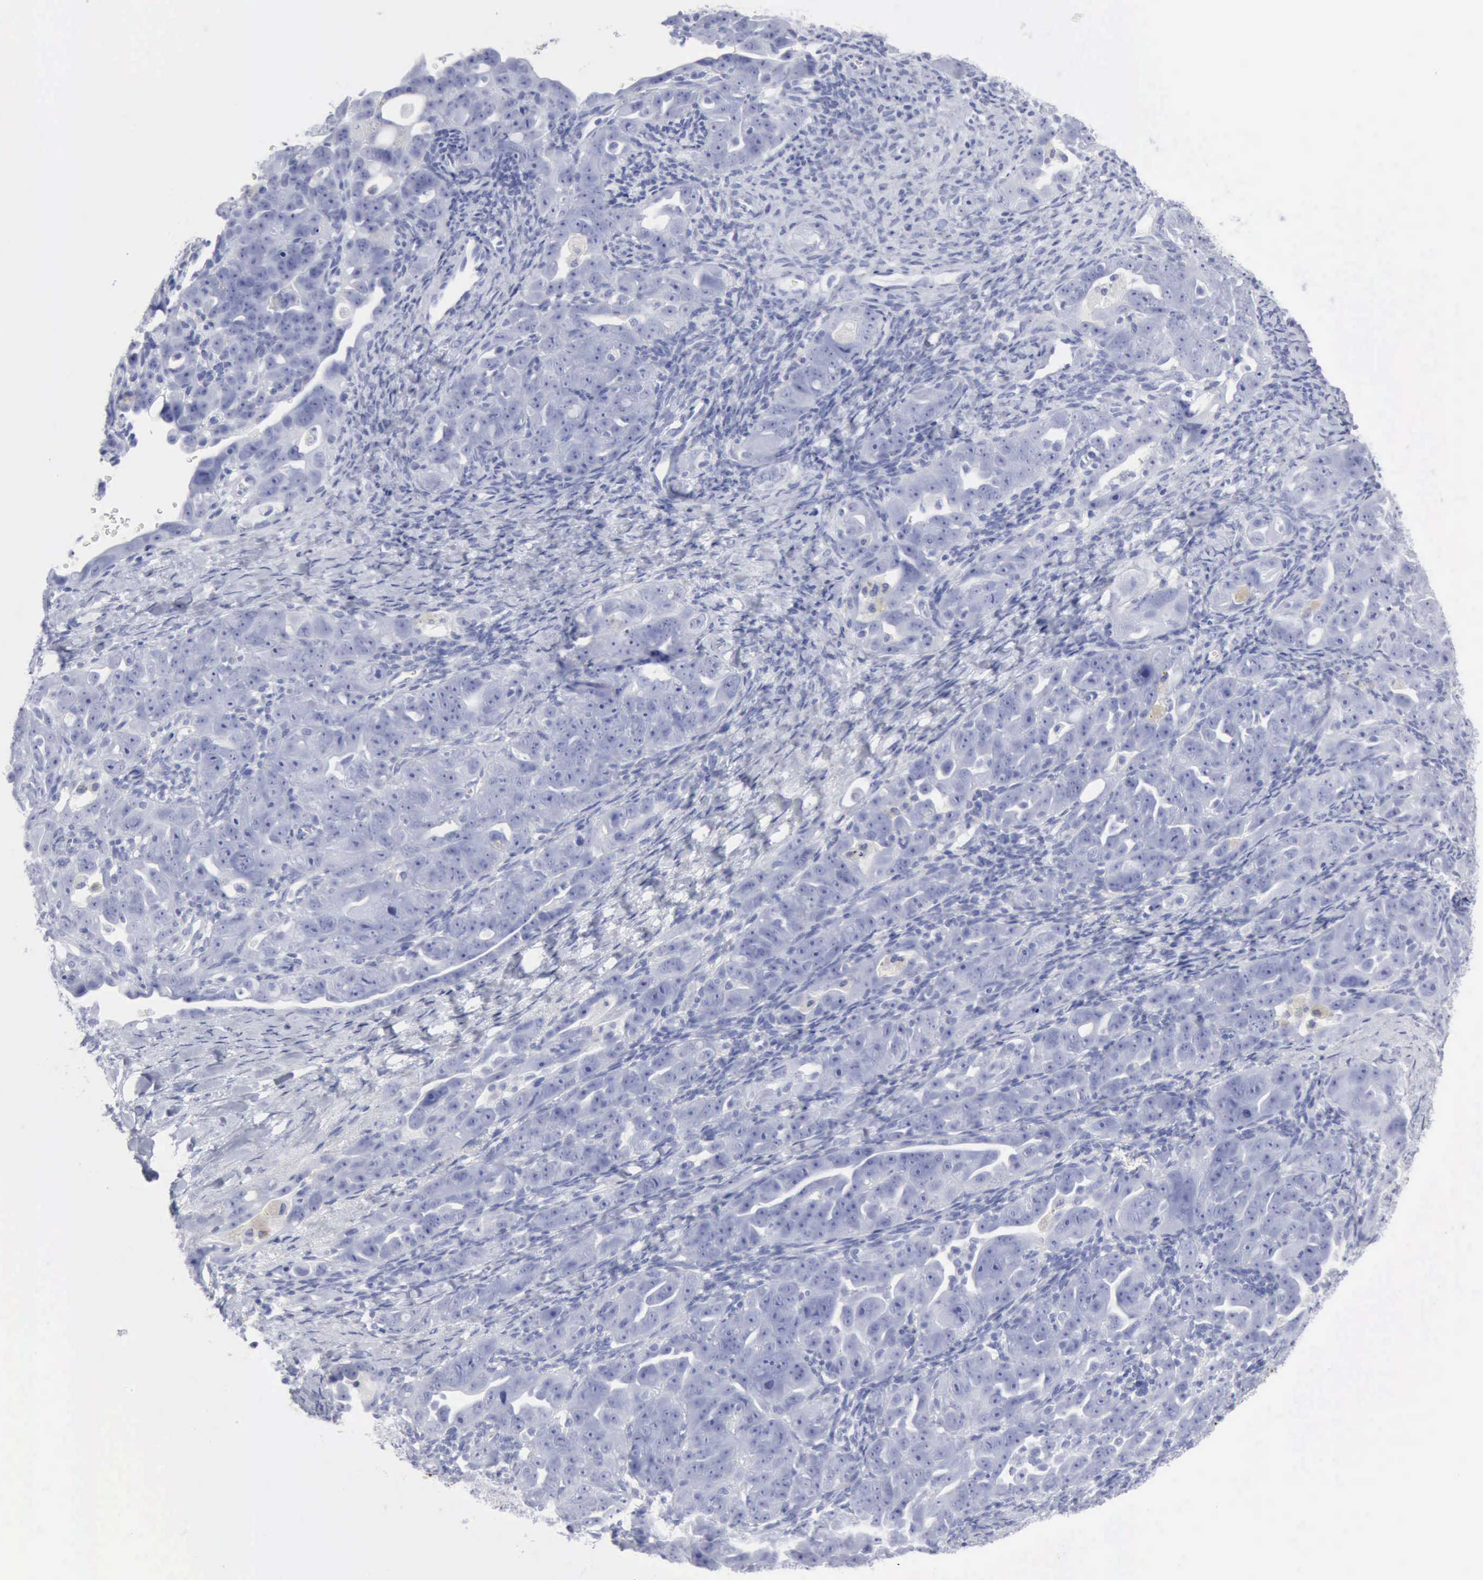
{"staining": {"intensity": "negative", "quantity": "none", "location": "none"}, "tissue": "ovarian cancer", "cell_type": "Tumor cells", "image_type": "cancer", "snomed": [{"axis": "morphology", "description": "Cystadenocarcinoma, serous, NOS"}, {"axis": "topography", "description": "Ovary"}], "caption": "Immunohistochemistry (IHC) image of ovarian cancer (serous cystadenocarcinoma) stained for a protein (brown), which reveals no expression in tumor cells.", "gene": "CMA1", "patient": {"sex": "female", "age": 66}}